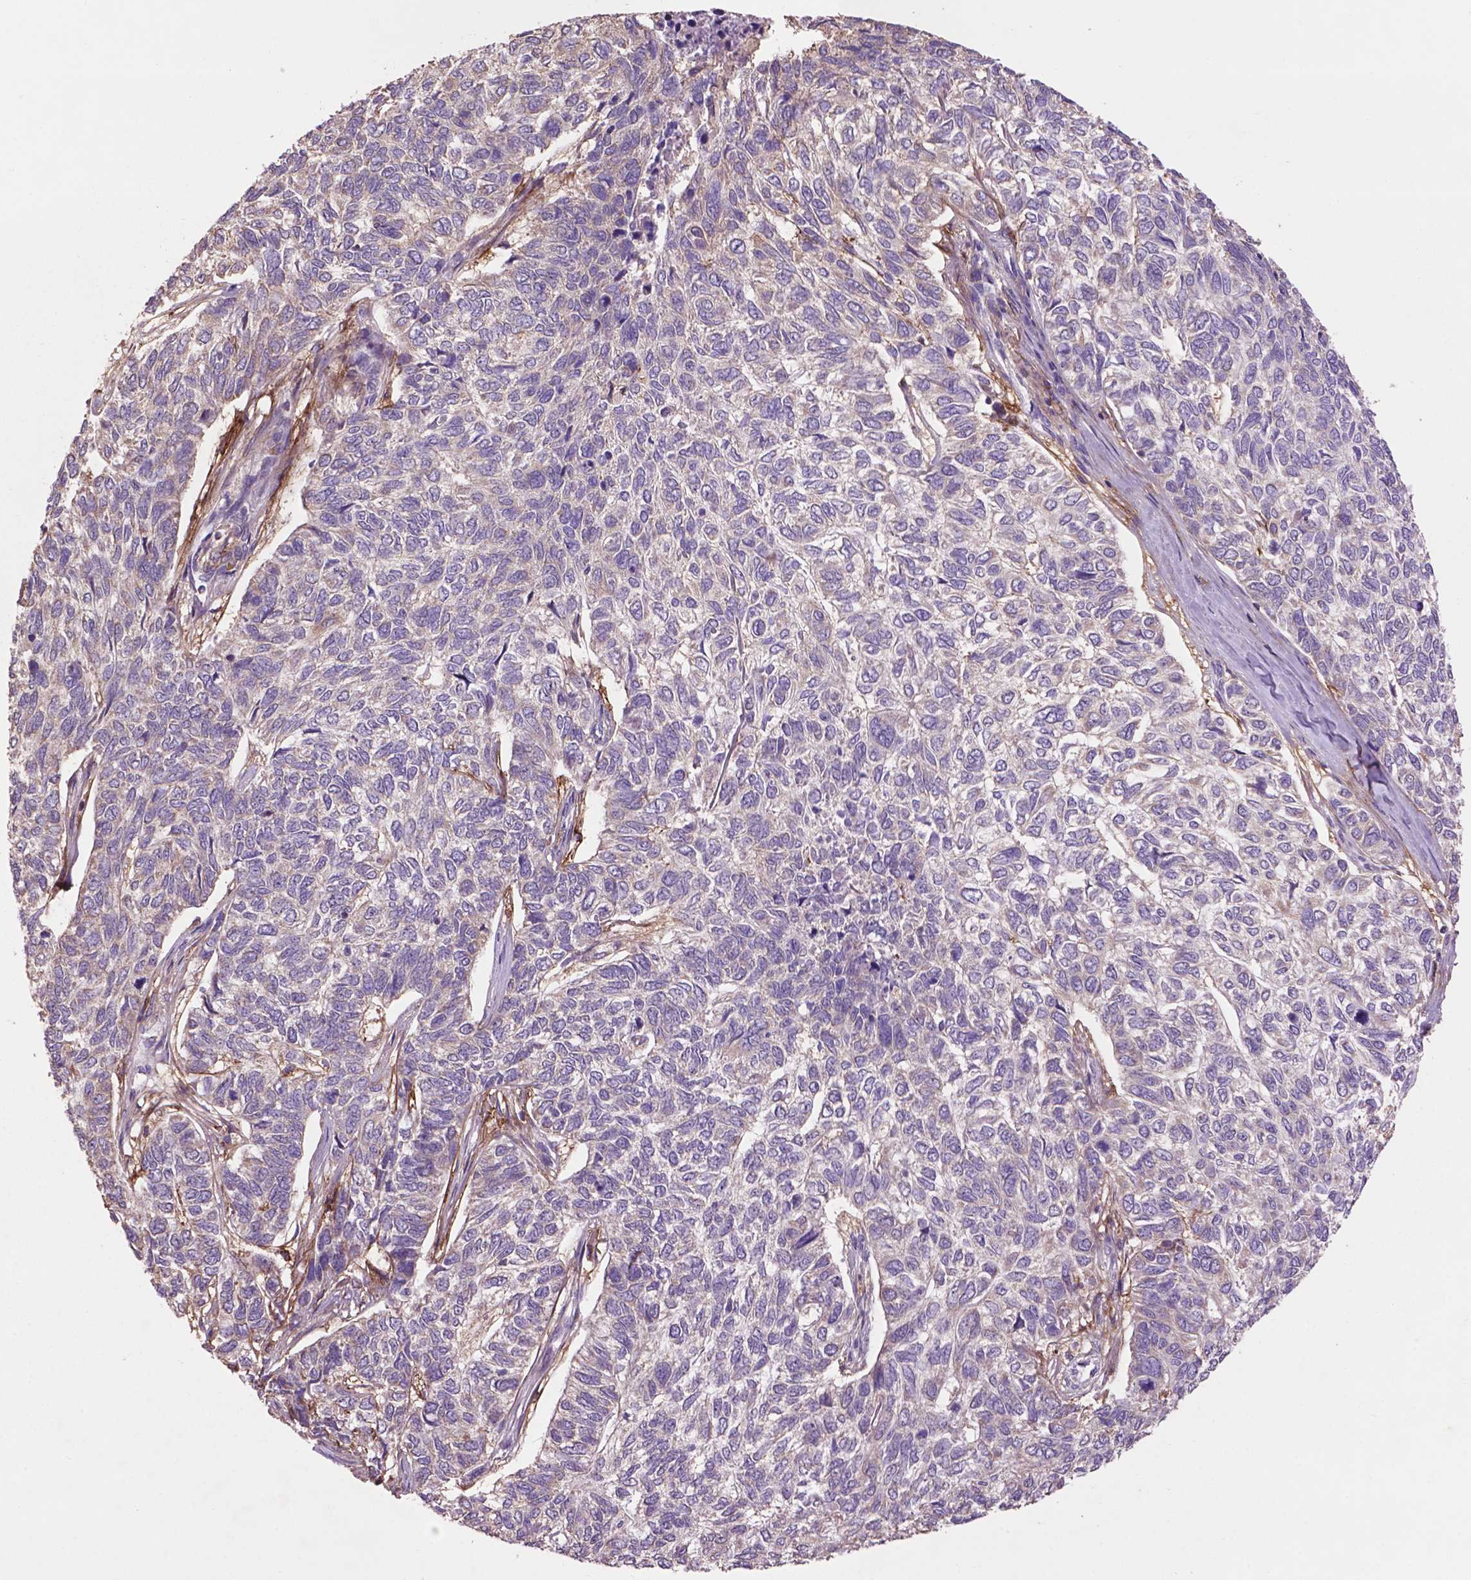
{"staining": {"intensity": "negative", "quantity": "none", "location": "none"}, "tissue": "skin cancer", "cell_type": "Tumor cells", "image_type": "cancer", "snomed": [{"axis": "morphology", "description": "Basal cell carcinoma"}, {"axis": "topography", "description": "Skin"}], "caption": "Immunohistochemistry (IHC) image of neoplastic tissue: human skin cancer (basal cell carcinoma) stained with DAB displays no significant protein positivity in tumor cells. Nuclei are stained in blue.", "gene": "LRRC3C", "patient": {"sex": "female", "age": 65}}